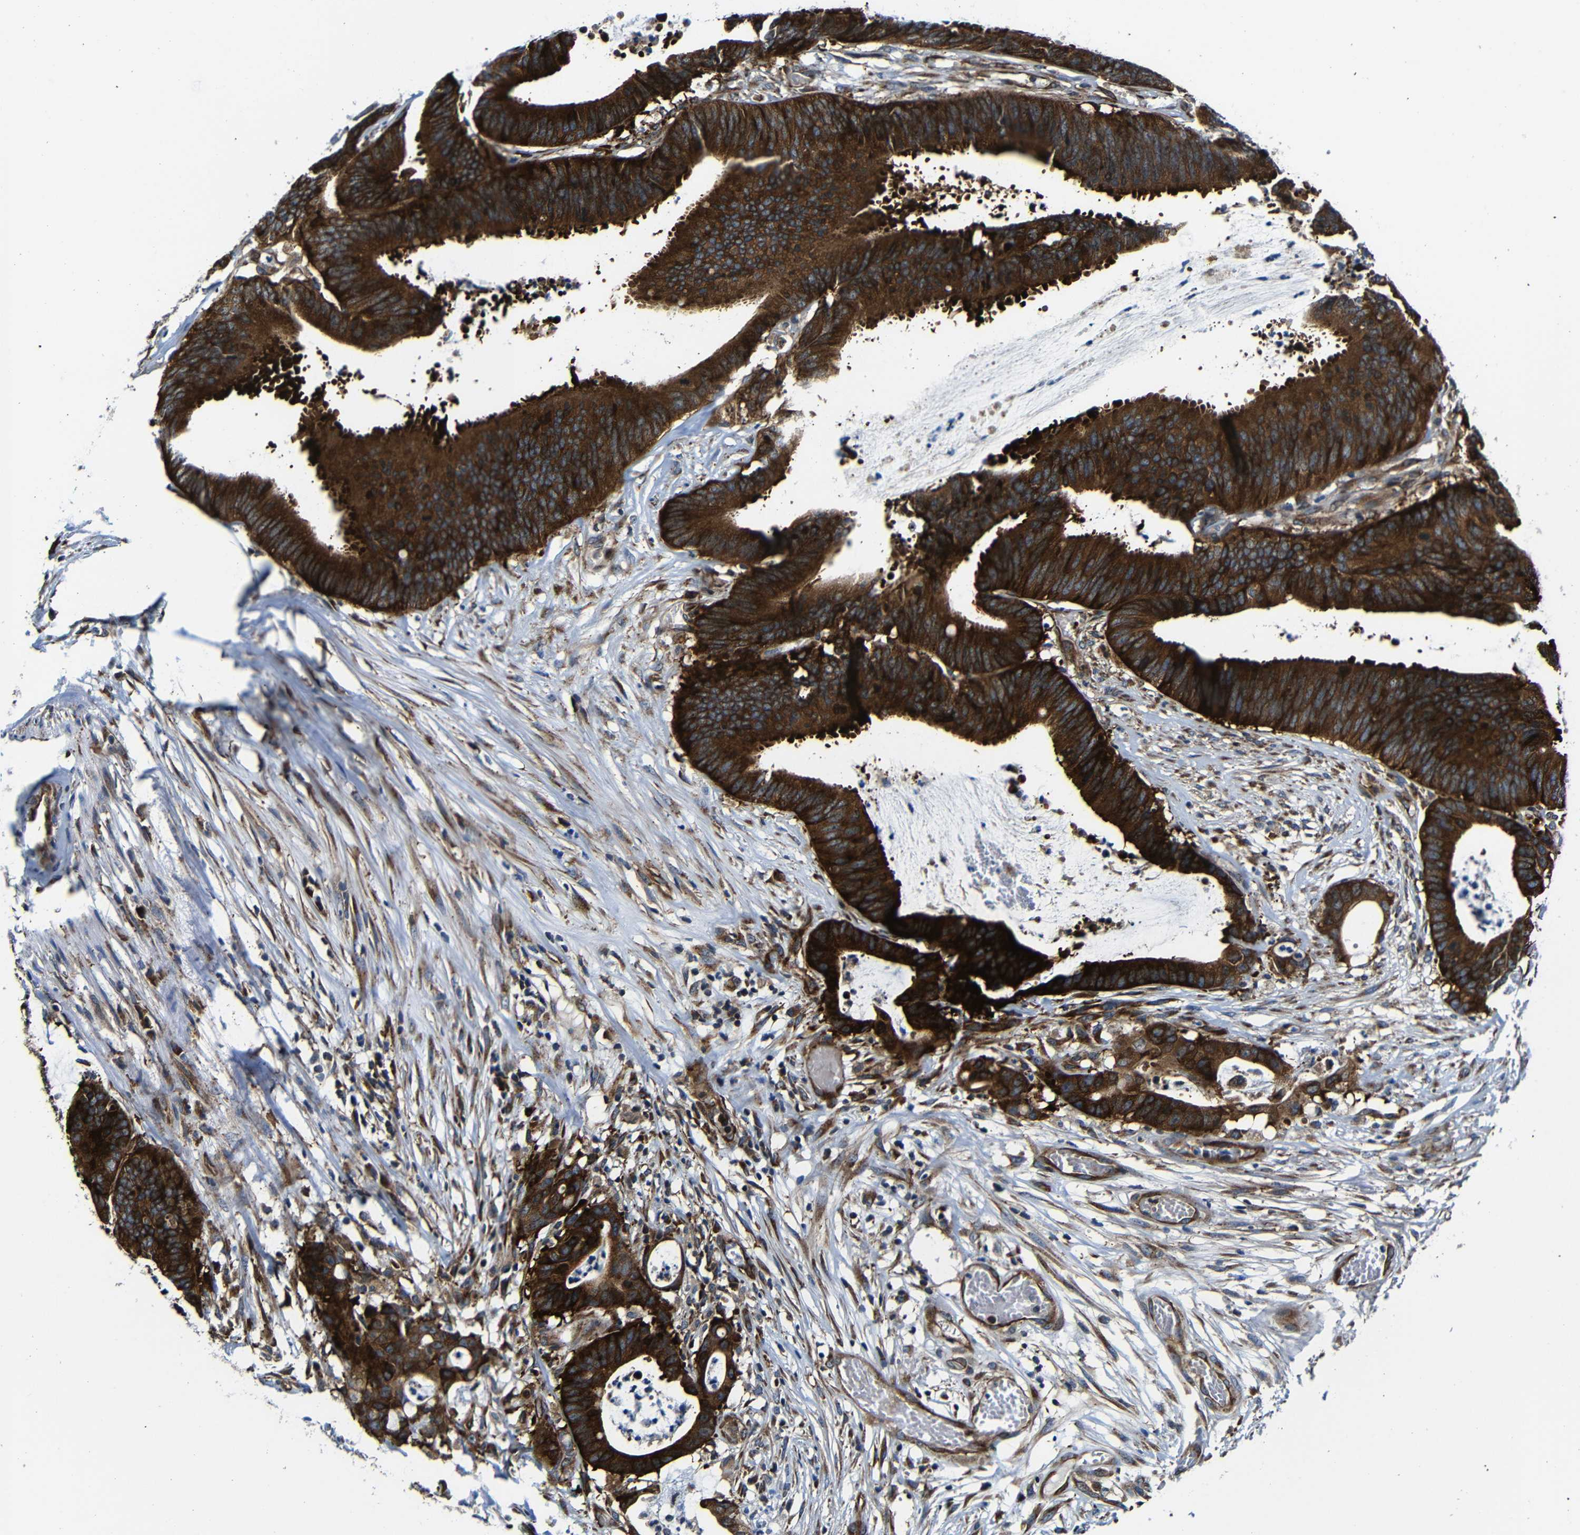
{"staining": {"intensity": "strong", "quantity": ">75%", "location": "cytoplasmic/membranous"}, "tissue": "colorectal cancer", "cell_type": "Tumor cells", "image_type": "cancer", "snomed": [{"axis": "morphology", "description": "Adenocarcinoma, NOS"}, {"axis": "topography", "description": "Rectum"}], "caption": "Immunohistochemistry of colorectal adenocarcinoma demonstrates high levels of strong cytoplasmic/membranous staining in approximately >75% of tumor cells.", "gene": "ABCE1", "patient": {"sex": "female", "age": 66}}